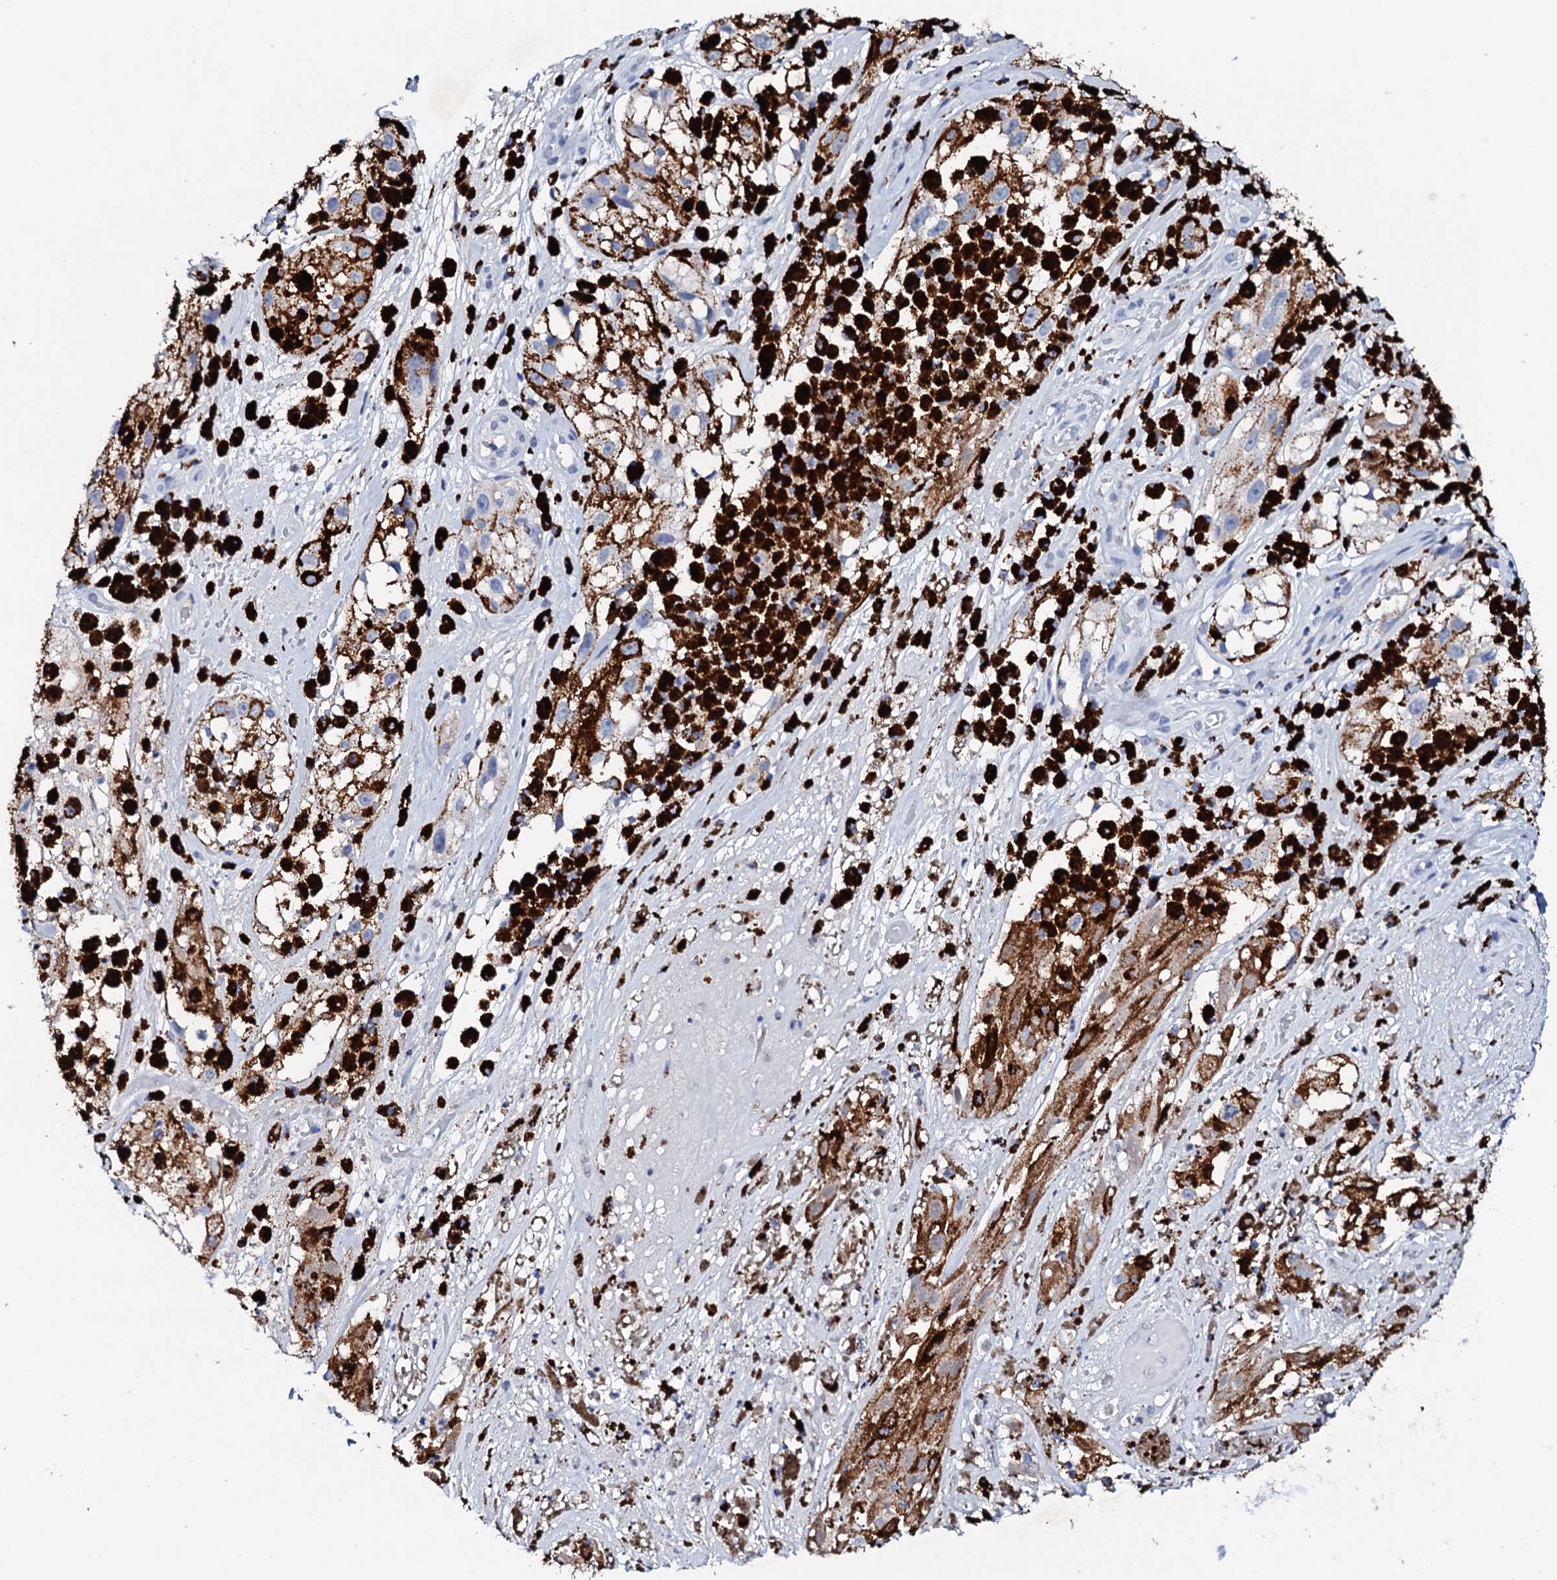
{"staining": {"intensity": "negative", "quantity": "none", "location": "none"}, "tissue": "melanoma", "cell_type": "Tumor cells", "image_type": "cancer", "snomed": [{"axis": "morphology", "description": "Malignant melanoma, NOS"}, {"axis": "topography", "description": "Skin"}], "caption": "Tumor cells show no significant expression in melanoma. (Stains: DAB immunohistochemistry (IHC) with hematoxylin counter stain, Microscopy: brightfield microscopy at high magnification).", "gene": "FBXL16", "patient": {"sex": "male", "age": 88}}